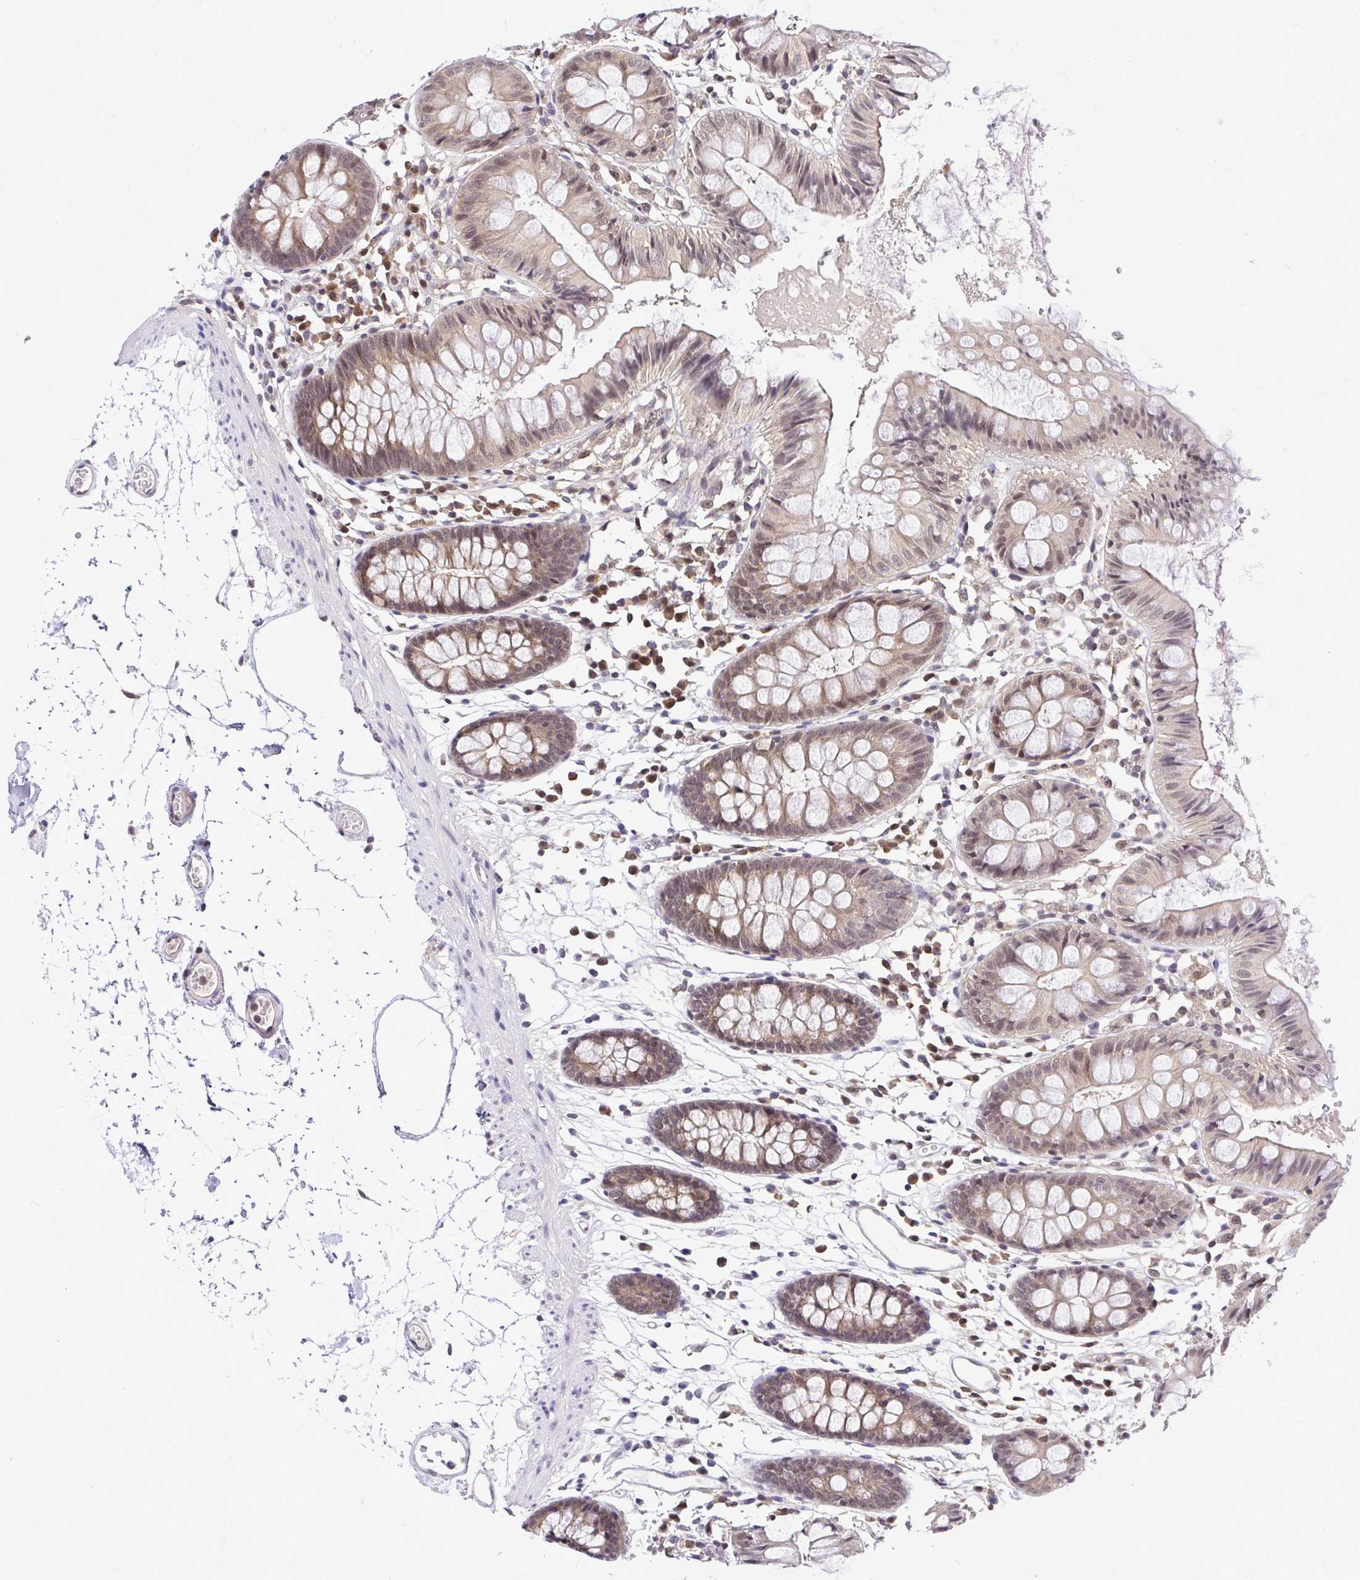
{"staining": {"intensity": "moderate", "quantity": ">75%", "location": "cytoplasmic/membranous,nuclear"}, "tissue": "colon", "cell_type": "Endothelial cells", "image_type": "normal", "snomed": [{"axis": "morphology", "description": "Normal tissue, NOS"}, {"axis": "topography", "description": "Colon"}], "caption": "Moderate cytoplasmic/membranous,nuclear protein staining is appreciated in about >75% of endothelial cells in colon. (DAB IHC, brown staining for protein, blue staining for nuclei).", "gene": "UBE2M", "patient": {"sex": "female", "age": 84}}